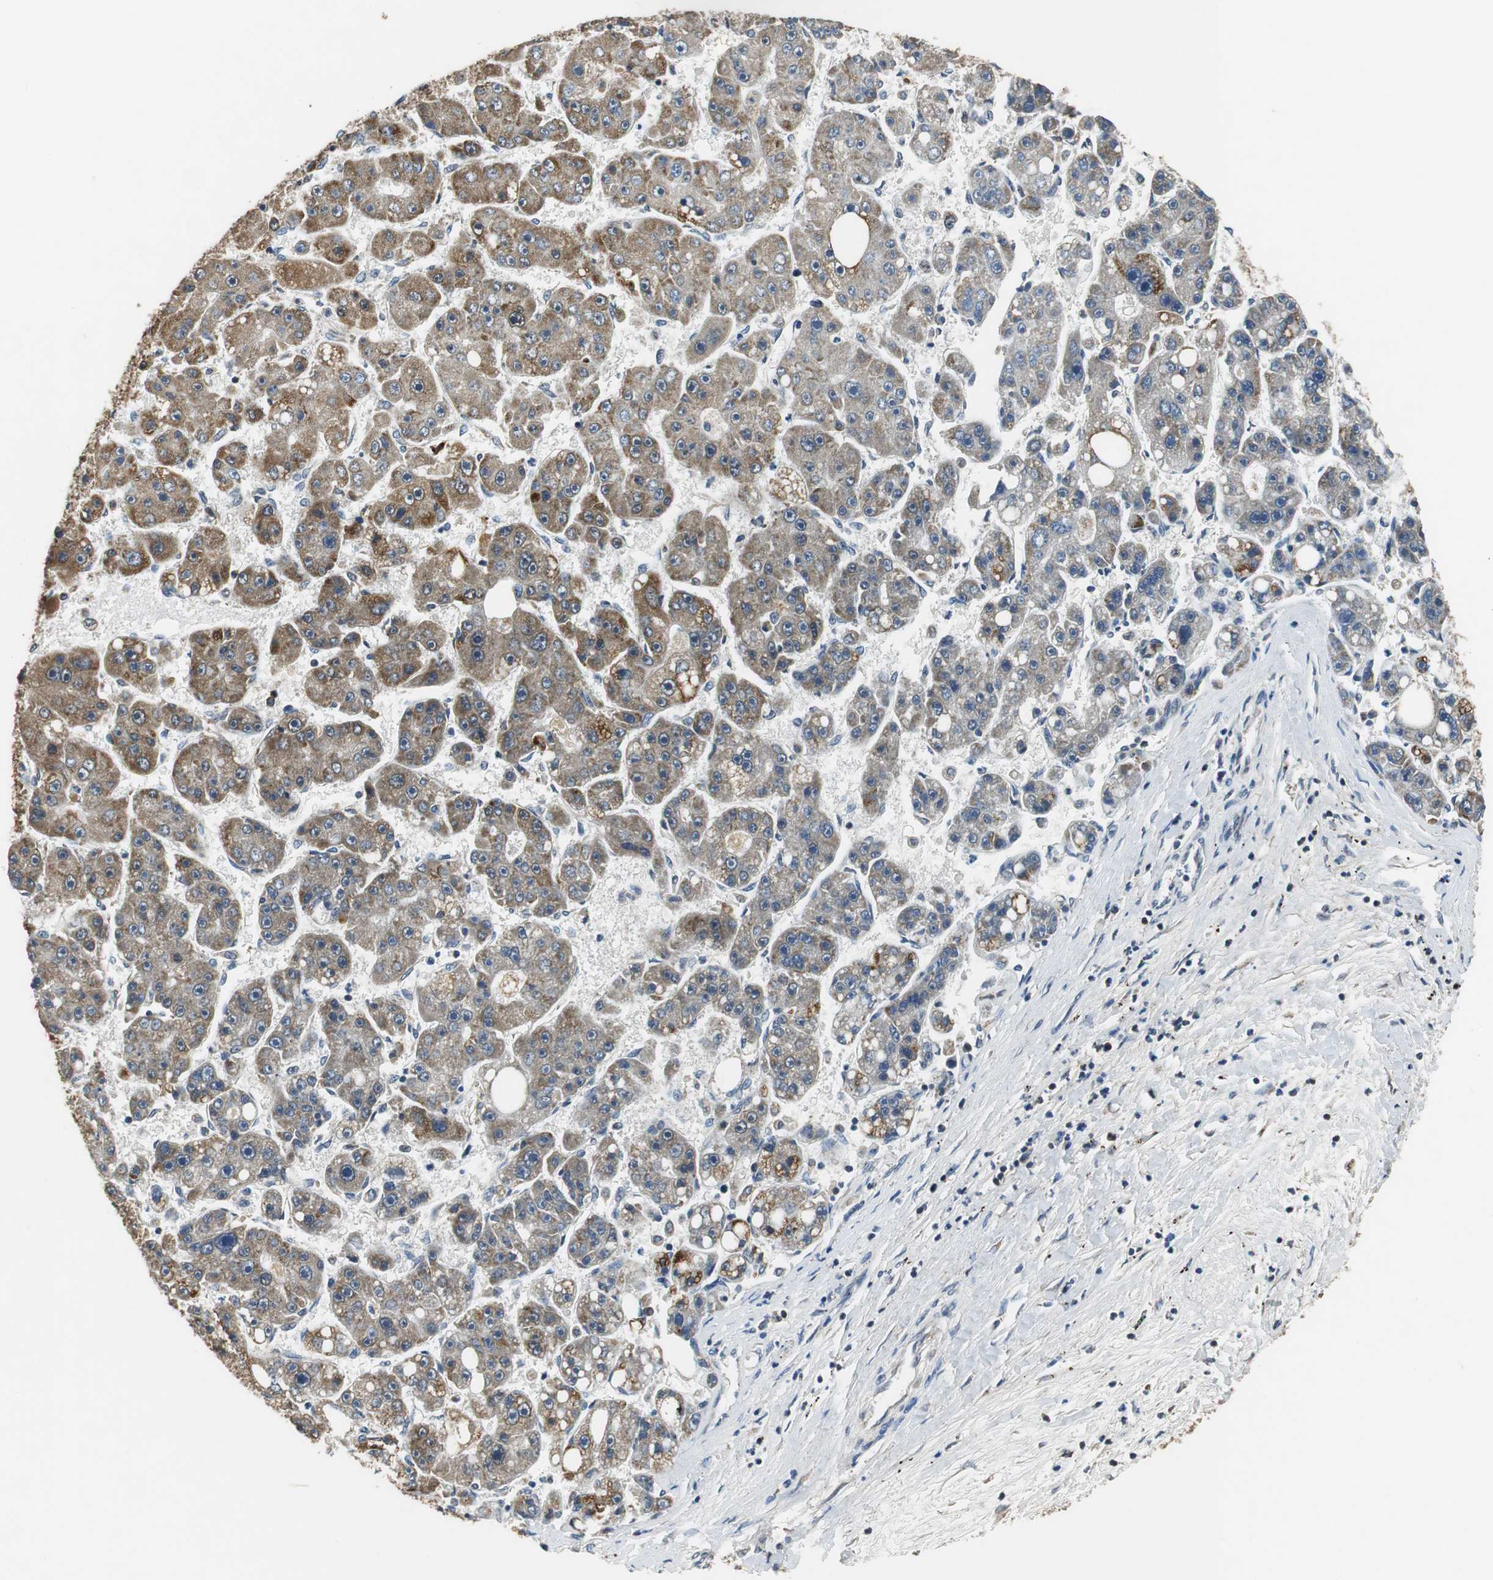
{"staining": {"intensity": "moderate", "quantity": ">75%", "location": "cytoplasmic/membranous"}, "tissue": "liver cancer", "cell_type": "Tumor cells", "image_type": "cancer", "snomed": [{"axis": "morphology", "description": "Carcinoma, Hepatocellular, NOS"}, {"axis": "topography", "description": "Liver"}], "caption": "This is an image of IHC staining of liver cancer, which shows moderate expression in the cytoplasmic/membranous of tumor cells.", "gene": "GSTK1", "patient": {"sex": "female", "age": 61}}